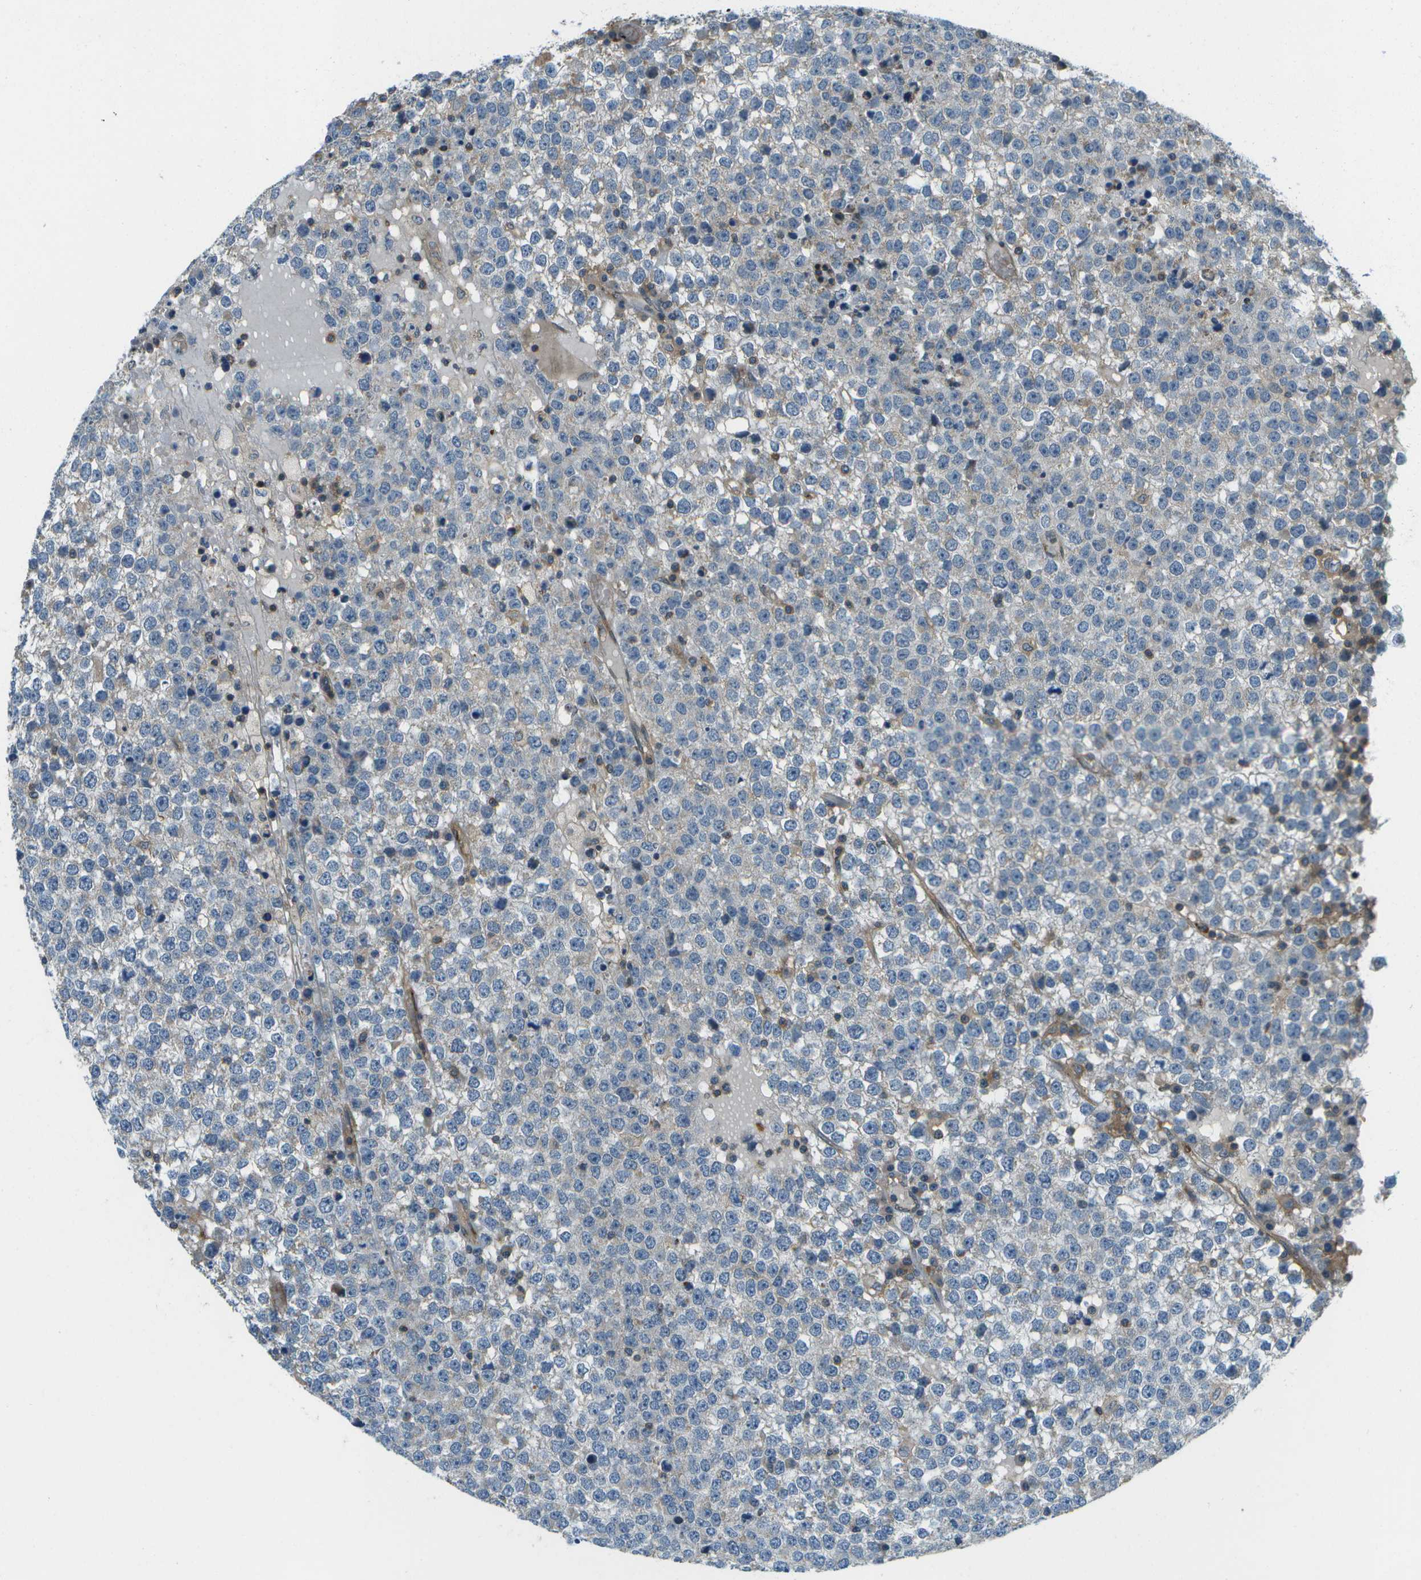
{"staining": {"intensity": "negative", "quantity": "none", "location": "none"}, "tissue": "testis cancer", "cell_type": "Tumor cells", "image_type": "cancer", "snomed": [{"axis": "morphology", "description": "Seminoma, NOS"}, {"axis": "topography", "description": "Testis"}], "caption": "The micrograph reveals no significant staining in tumor cells of testis cancer.", "gene": "CTIF", "patient": {"sex": "male", "age": 65}}